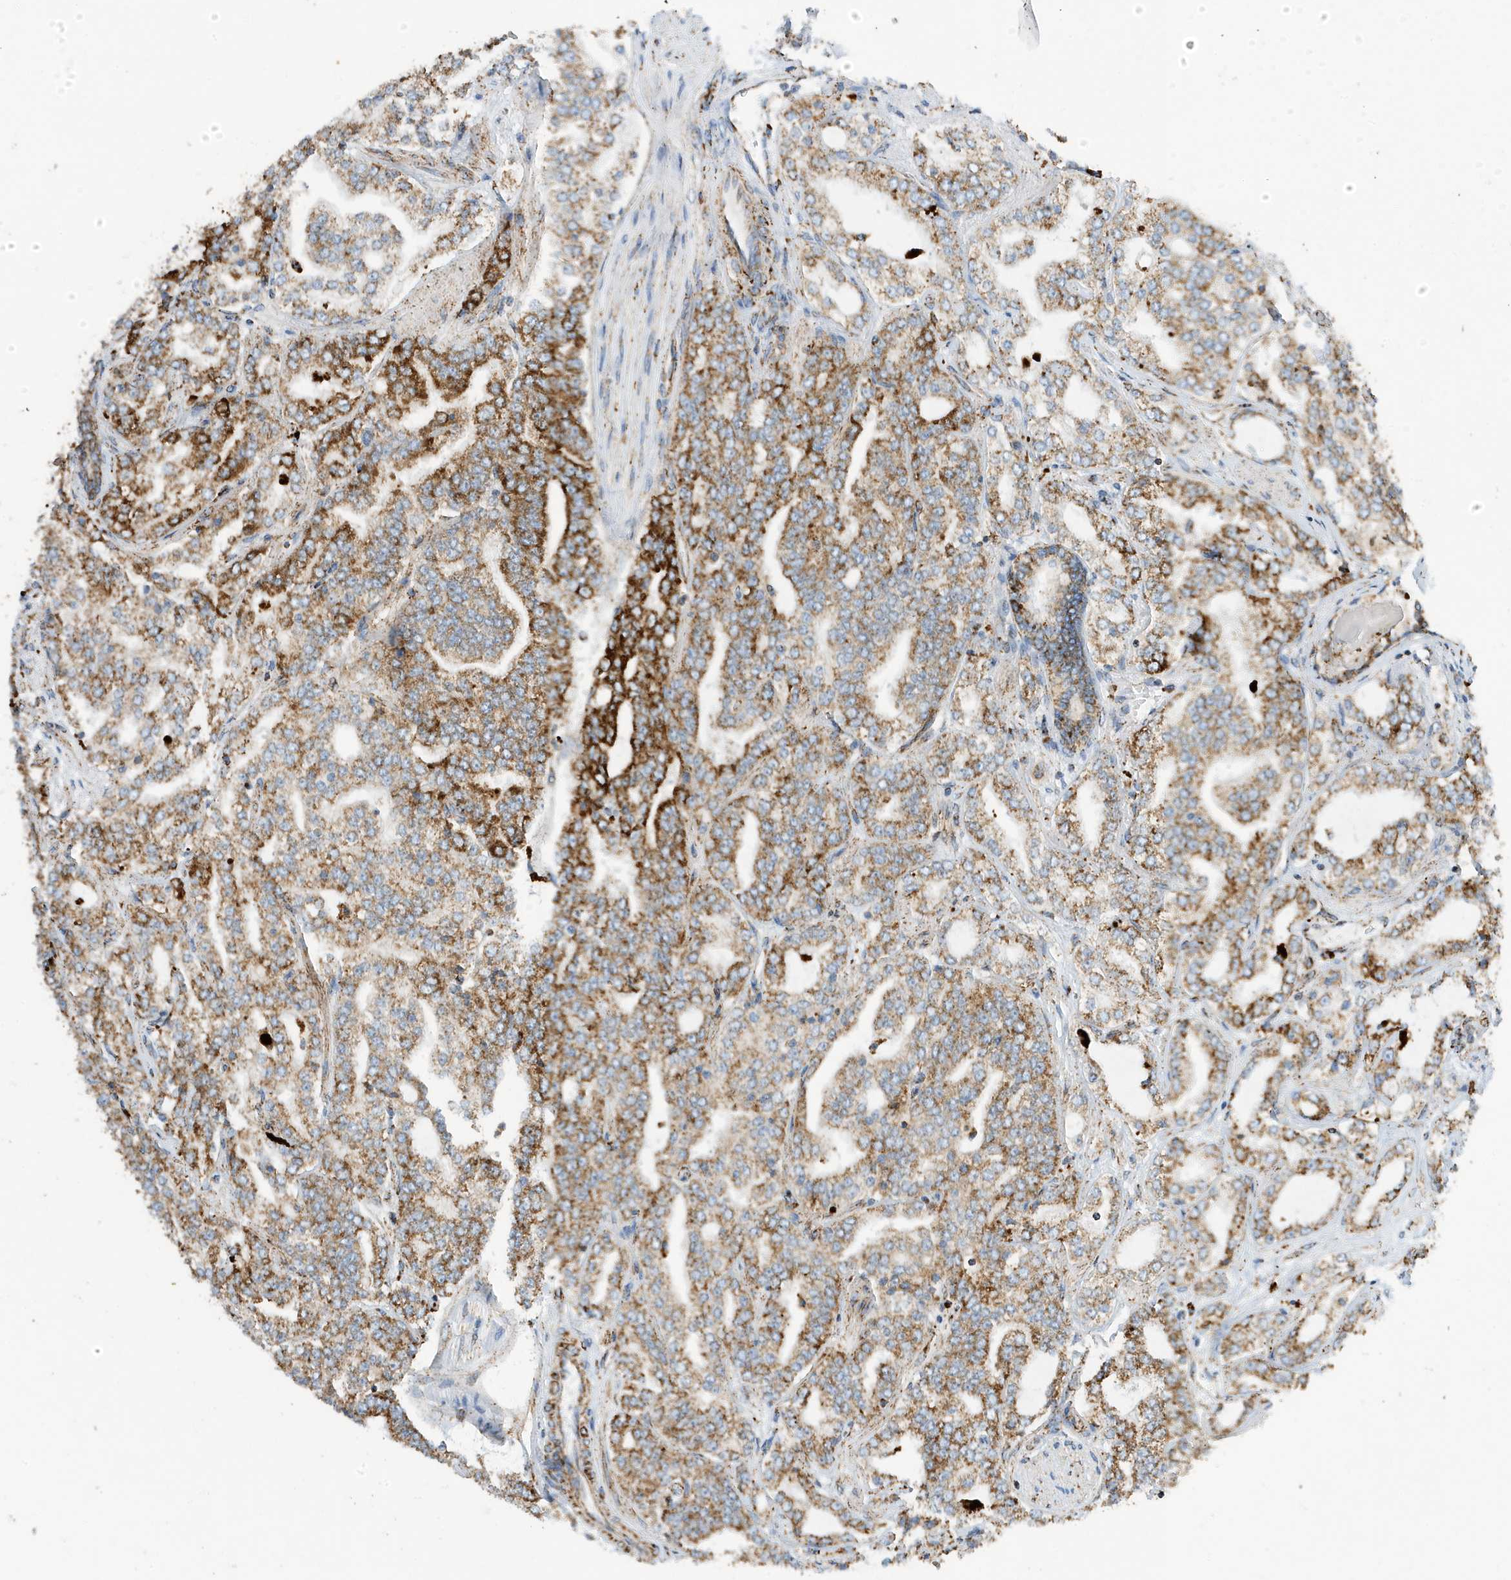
{"staining": {"intensity": "moderate", "quantity": ">75%", "location": "cytoplasmic/membranous"}, "tissue": "prostate cancer", "cell_type": "Tumor cells", "image_type": "cancer", "snomed": [{"axis": "morphology", "description": "Adenocarcinoma, High grade"}, {"axis": "topography", "description": "Prostate"}], "caption": "Protein expression analysis of human high-grade adenocarcinoma (prostate) reveals moderate cytoplasmic/membranous positivity in approximately >75% of tumor cells. (IHC, brightfield microscopy, high magnification).", "gene": "ATP5ME", "patient": {"sex": "male", "age": 64}}